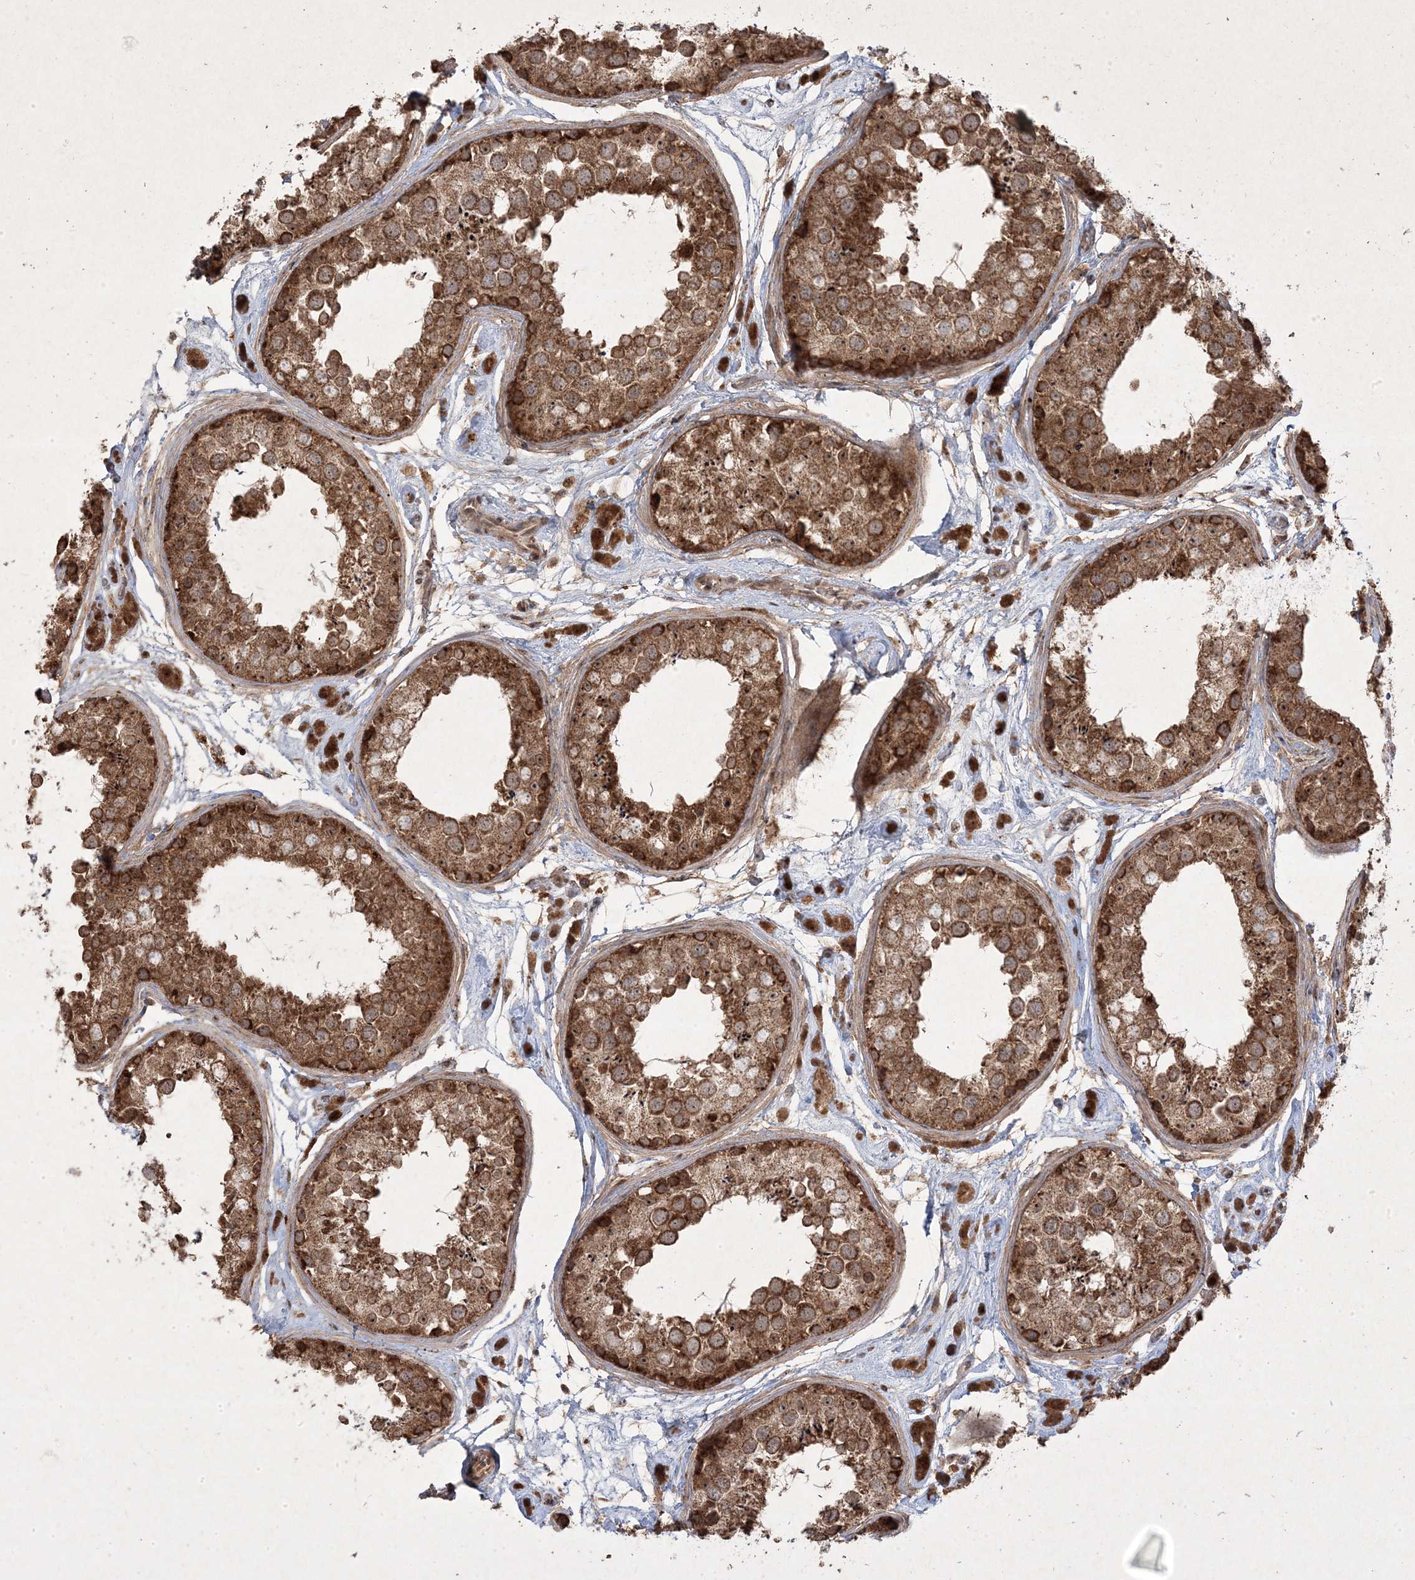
{"staining": {"intensity": "strong", "quantity": ">75%", "location": "cytoplasmic/membranous,nuclear"}, "tissue": "testis", "cell_type": "Cells in seminiferous ducts", "image_type": "normal", "snomed": [{"axis": "morphology", "description": "Normal tissue, NOS"}, {"axis": "topography", "description": "Testis"}], "caption": "Immunohistochemistry (IHC) image of benign testis stained for a protein (brown), which exhibits high levels of strong cytoplasmic/membranous,nuclear positivity in approximately >75% of cells in seminiferous ducts.", "gene": "PLEKHM2", "patient": {"sex": "male", "age": 25}}